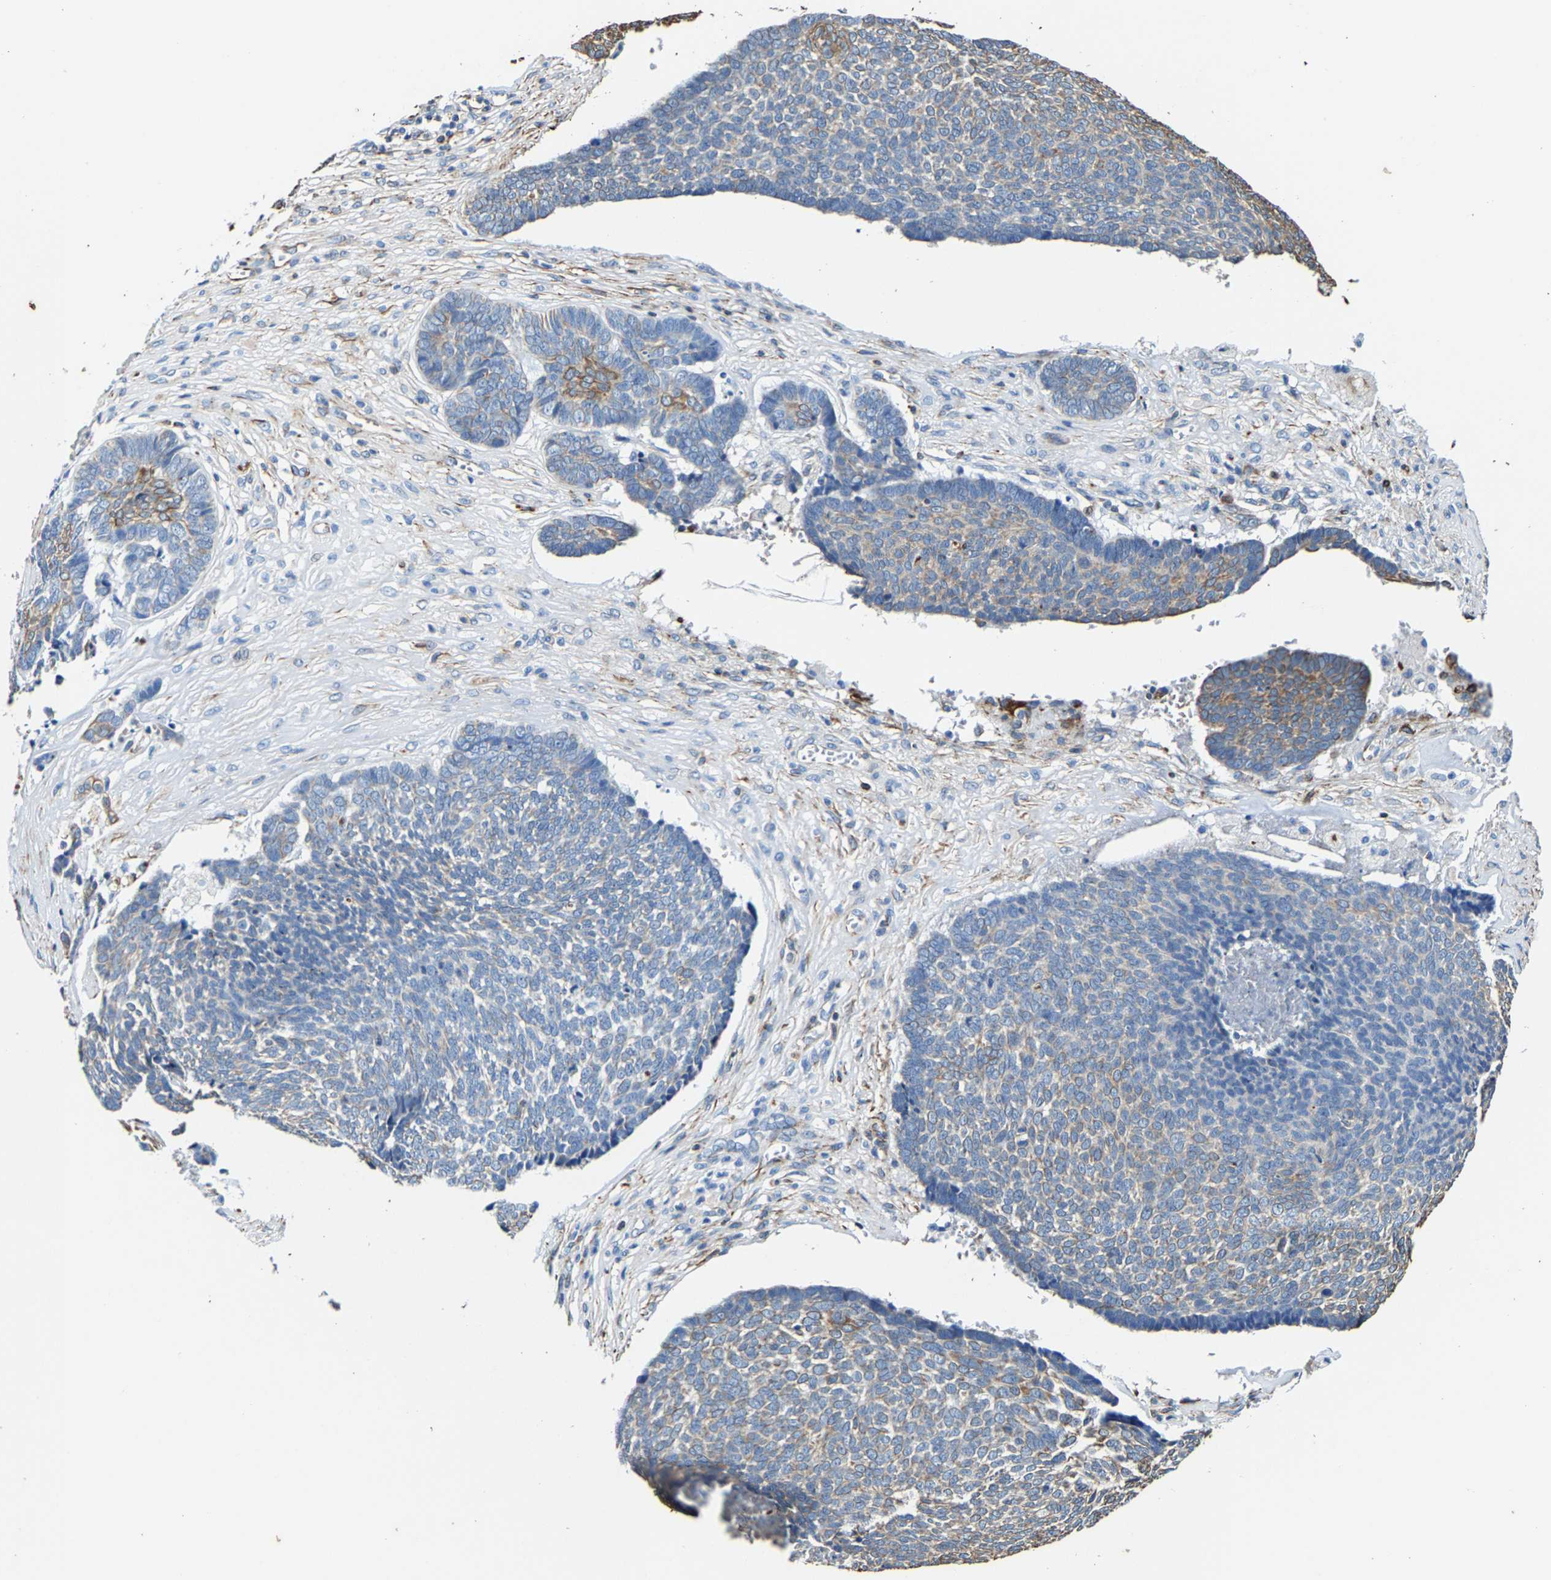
{"staining": {"intensity": "moderate", "quantity": "<25%", "location": "cytoplasmic/membranous"}, "tissue": "skin cancer", "cell_type": "Tumor cells", "image_type": "cancer", "snomed": [{"axis": "morphology", "description": "Basal cell carcinoma"}, {"axis": "topography", "description": "Skin"}], "caption": "Approximately <25% of tumor cells in human skin cancer (basal cell carcinoma) show moderate cytoplasmic/membranous protein staining as visualized by brown immunohistochemical staining.", "gene": "MMEL1", "patient": {"sex": "male", "age": 84}}